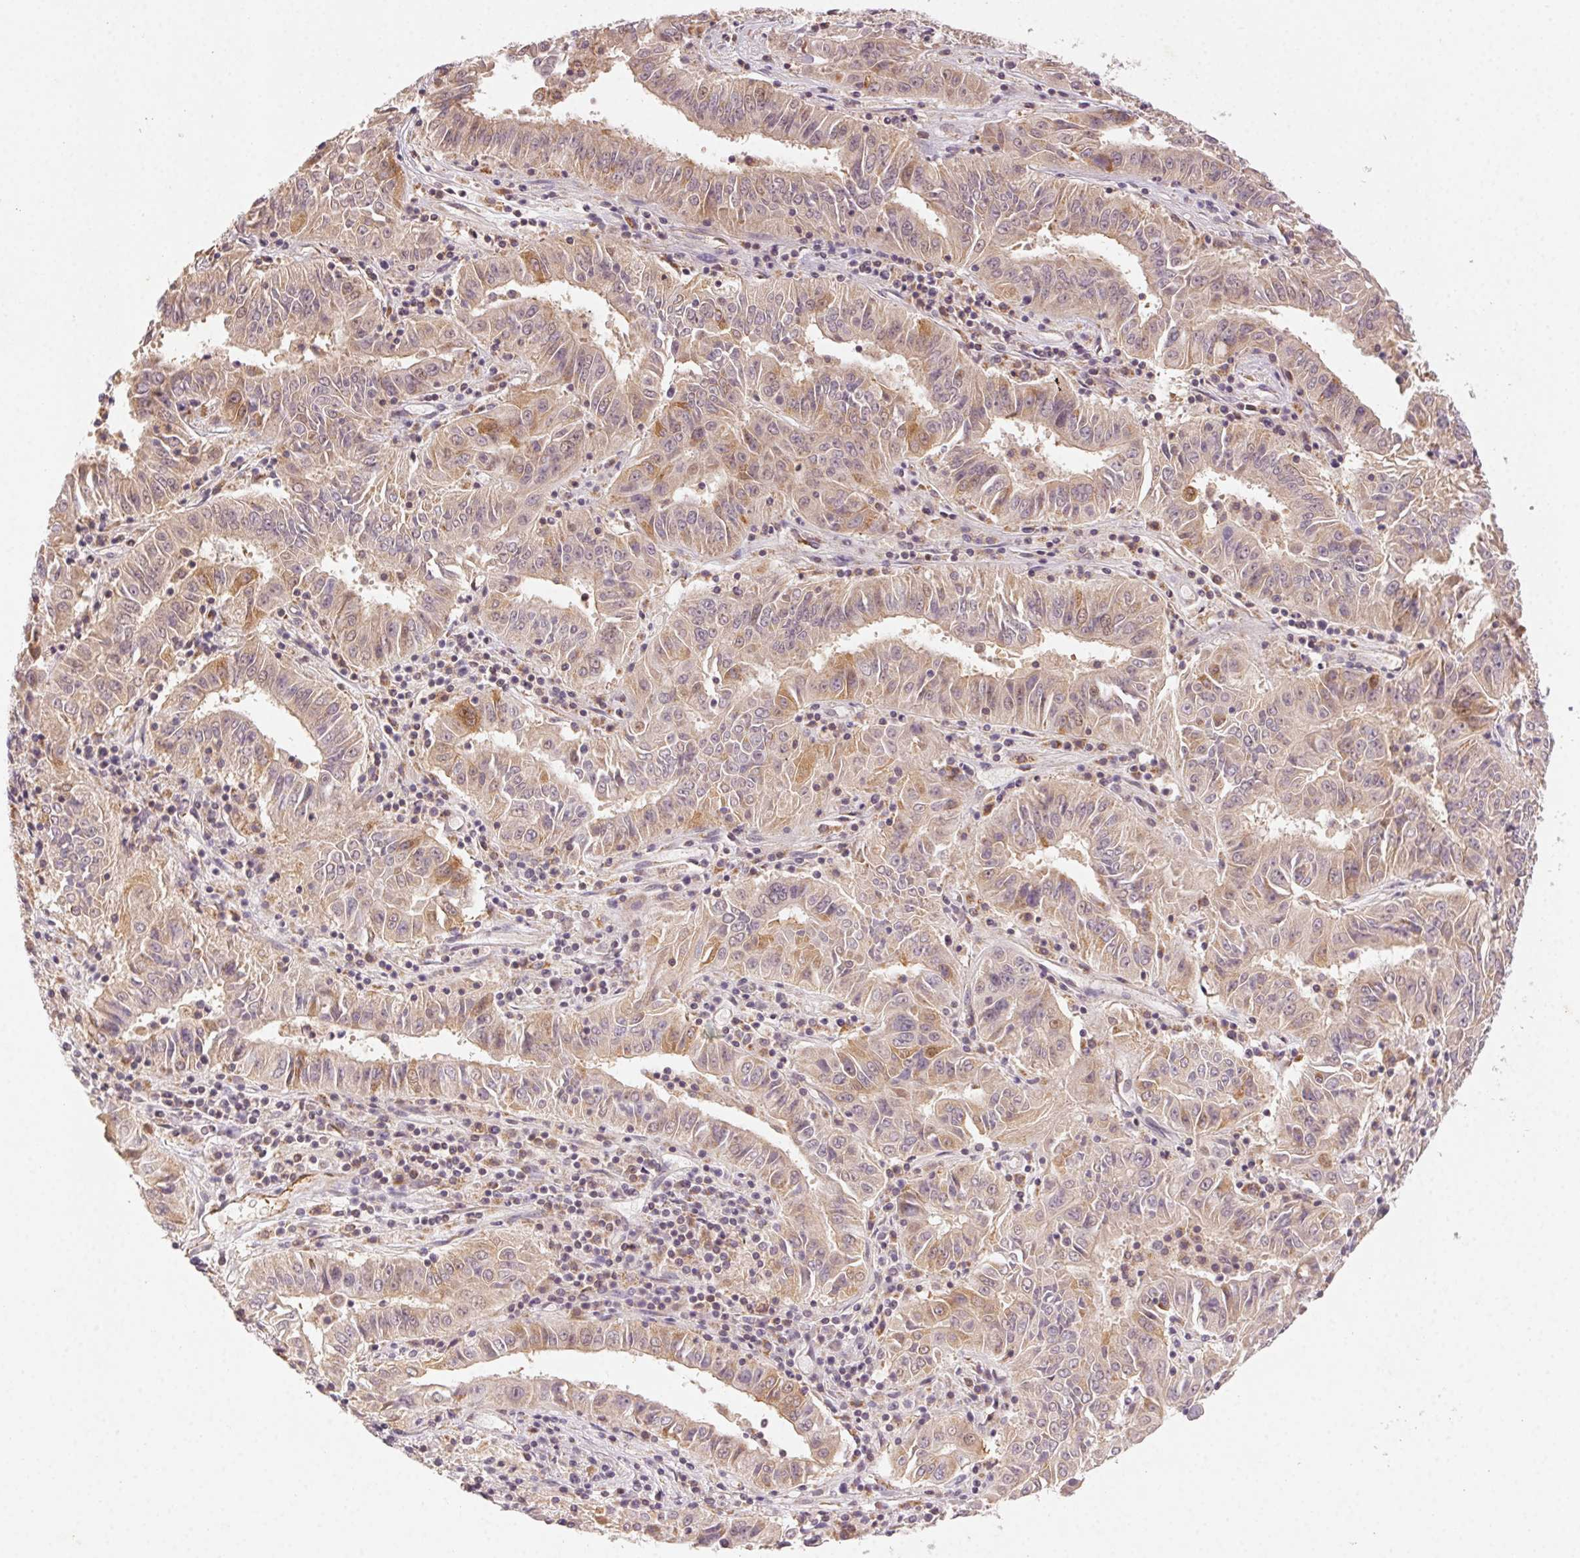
{"staining": {"intensity": "weak", "quantity": ">75%", "location": "cytoplasmic/membranous"}, "tissue": "pancreatic cancer", "cell_type": "Tumor cells", "image_type": "cancer", "snomed": [{"axis": "morphology", "description": "Adenocarcinoma, NOS"}, {"axis": "topography", "description": "Pancreas"}], "caption": "Brown immunohistochemical staining in pancreatic cancer reveals weak cytoplasmic/membranous staining in approximately >75% of tumor cells.", "gene": "NCOA4", "patient": {"sex": "male", "age": 63}}